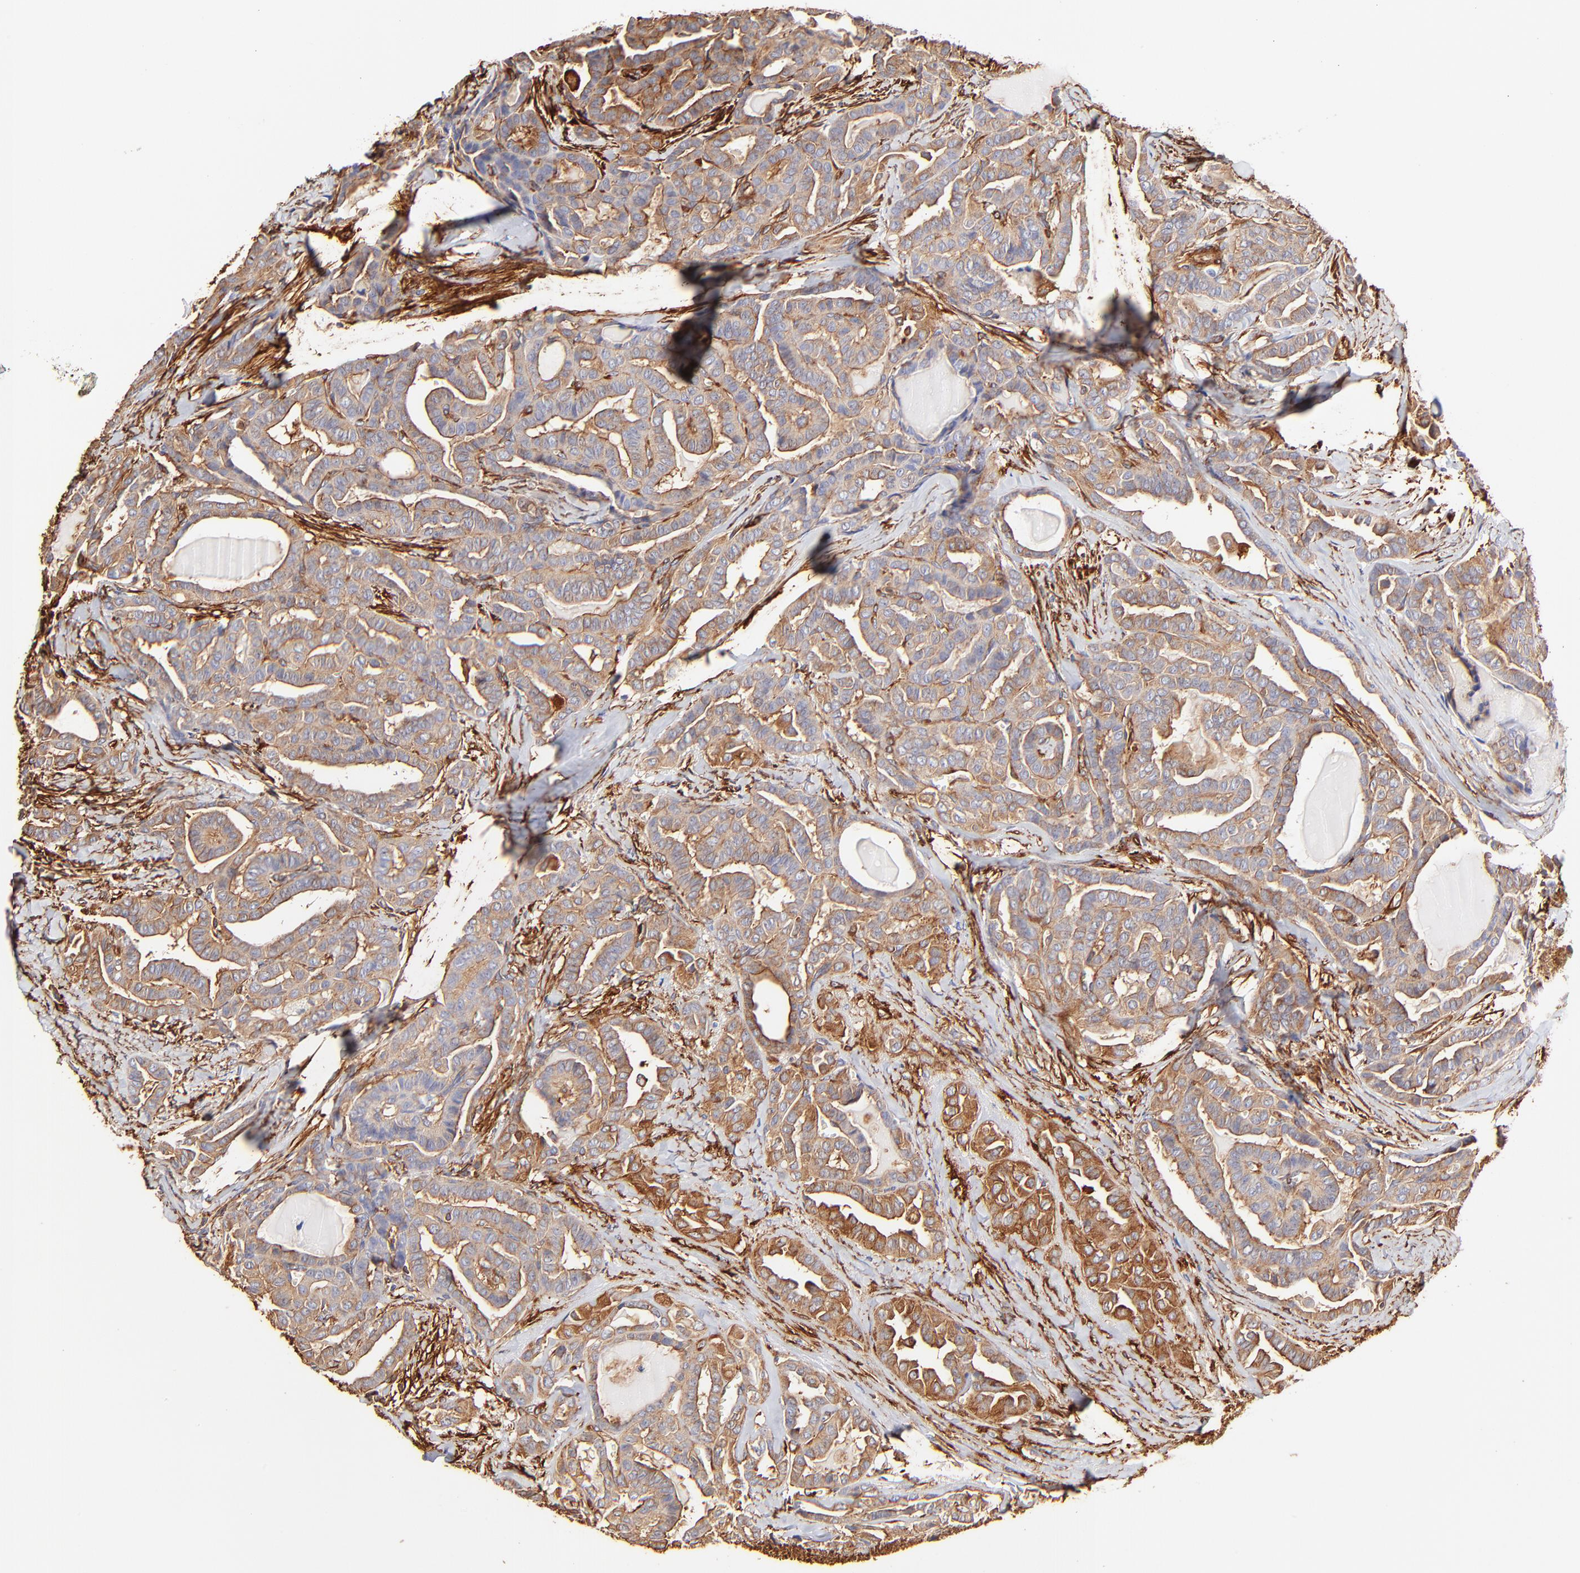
{"staining": {"intensity": "moderate", "quantity": ">75%", "location": "cytoplasmic/membranous"}, "tissue": "thyroid cancer", "cell_type": "Tumor cells", "image_type": "cancer", "snomed": [{"axis": "morphology", "description": "Carcinoma, NOS"}, {"axis": "topography", "description": "Thyroid gland"}], "caption": "Immunohistochemistry image of human thyroid carcinoma stained for a protein (brown), which reveals medium levels of moderate cytoplasmic/membranous expression in about >75% of tumor cells.", "gene": "FLNA", "patient": {"sex": "female", "age": 91}}